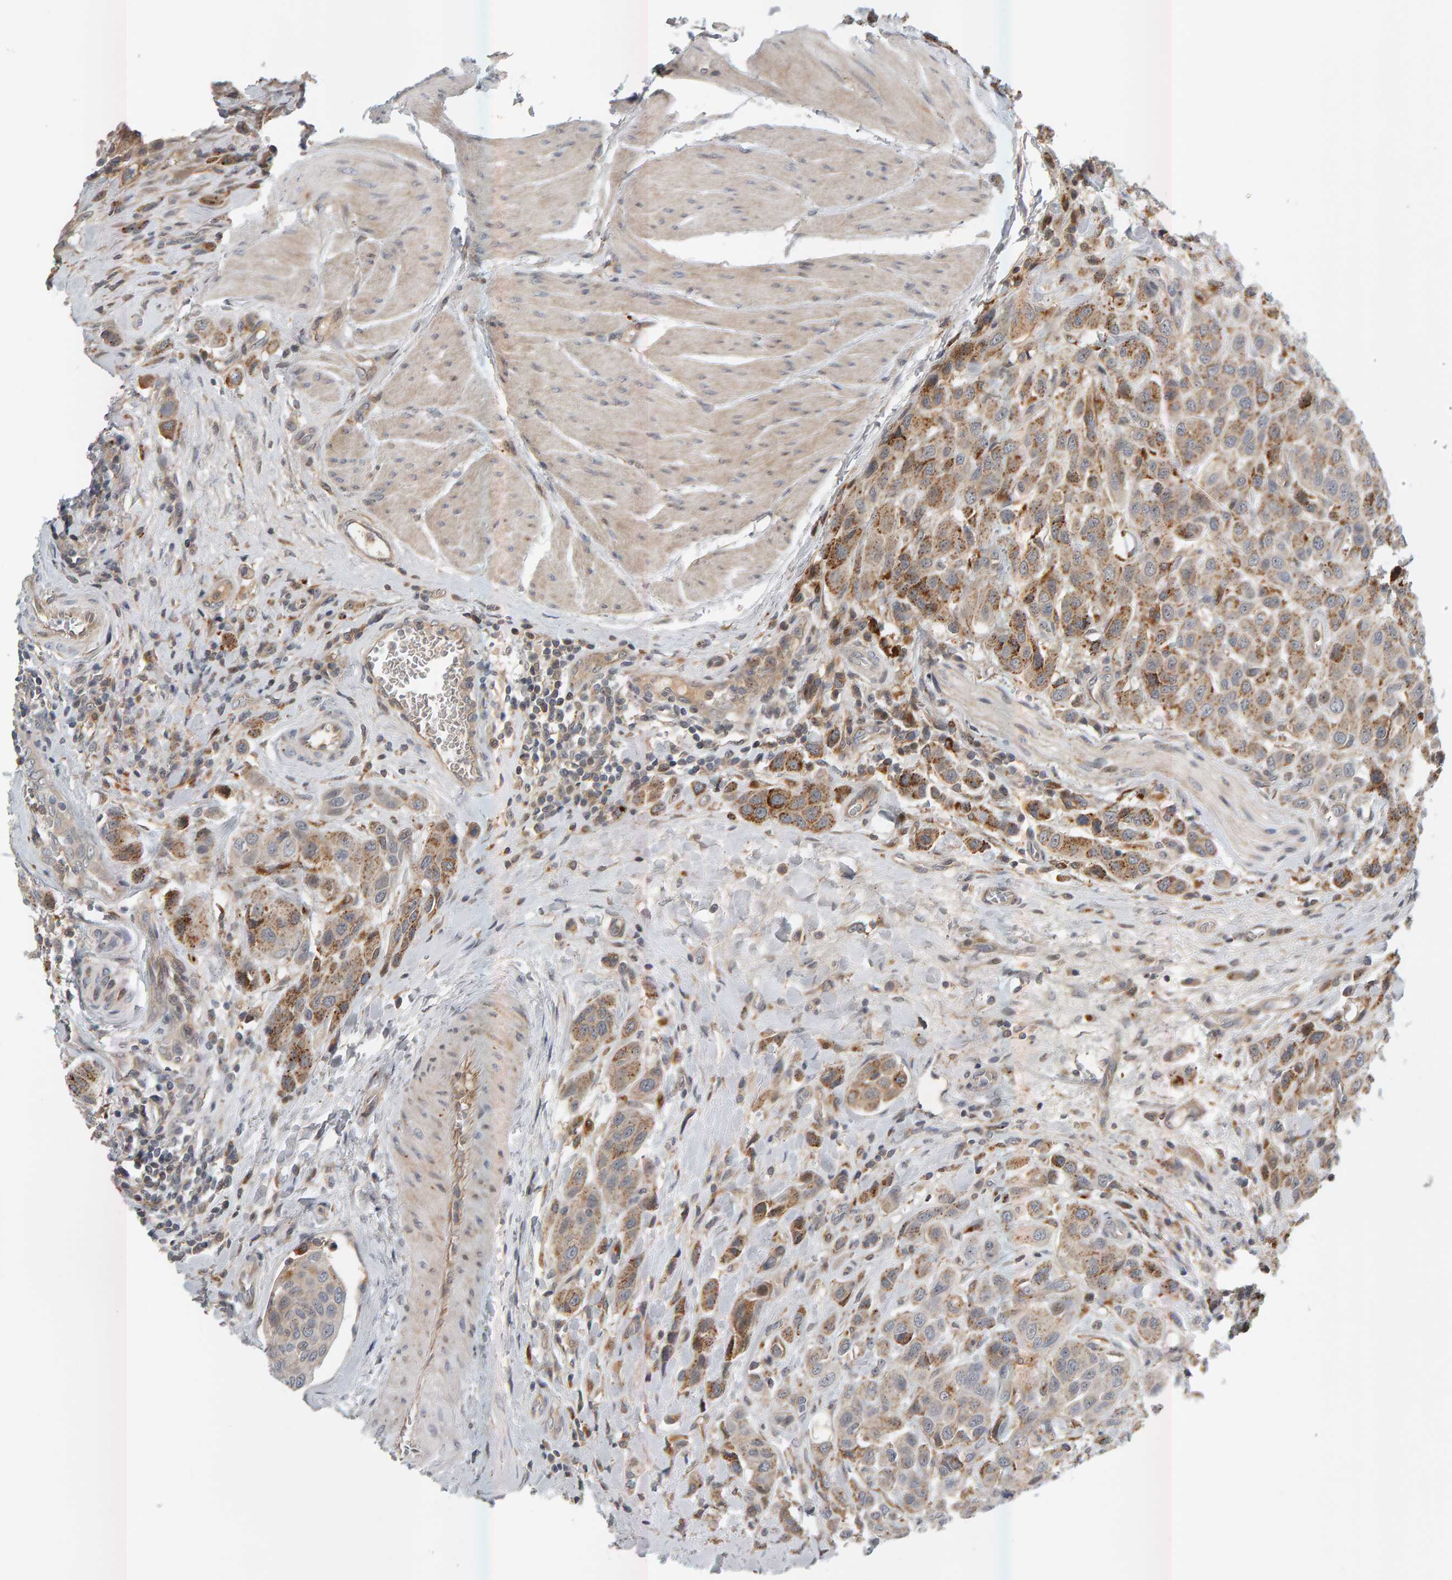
{"staining": {"intensity": "moderate", "quantity": ">75%", "location": "cytoplasmic/membranous"}, "tissue": "urothelial cancer", "cell_type": "Tumor cells", "image_type": "cancer", "snomed": [{"axis": "morphology", "description": "Urothelial carcinoma, High grade"}, {"axis": "topography", "description": "Urinary bladder"}], "caption": "Approximately >75% of tumor cells in human high-grade urothelial carcinoma show moderate cytoplasmic/membranous protein staining as visualized by brown immunohistochemical staining.", "gene": "ZNF160", "patient": {"sex": "male", "age": 50}}